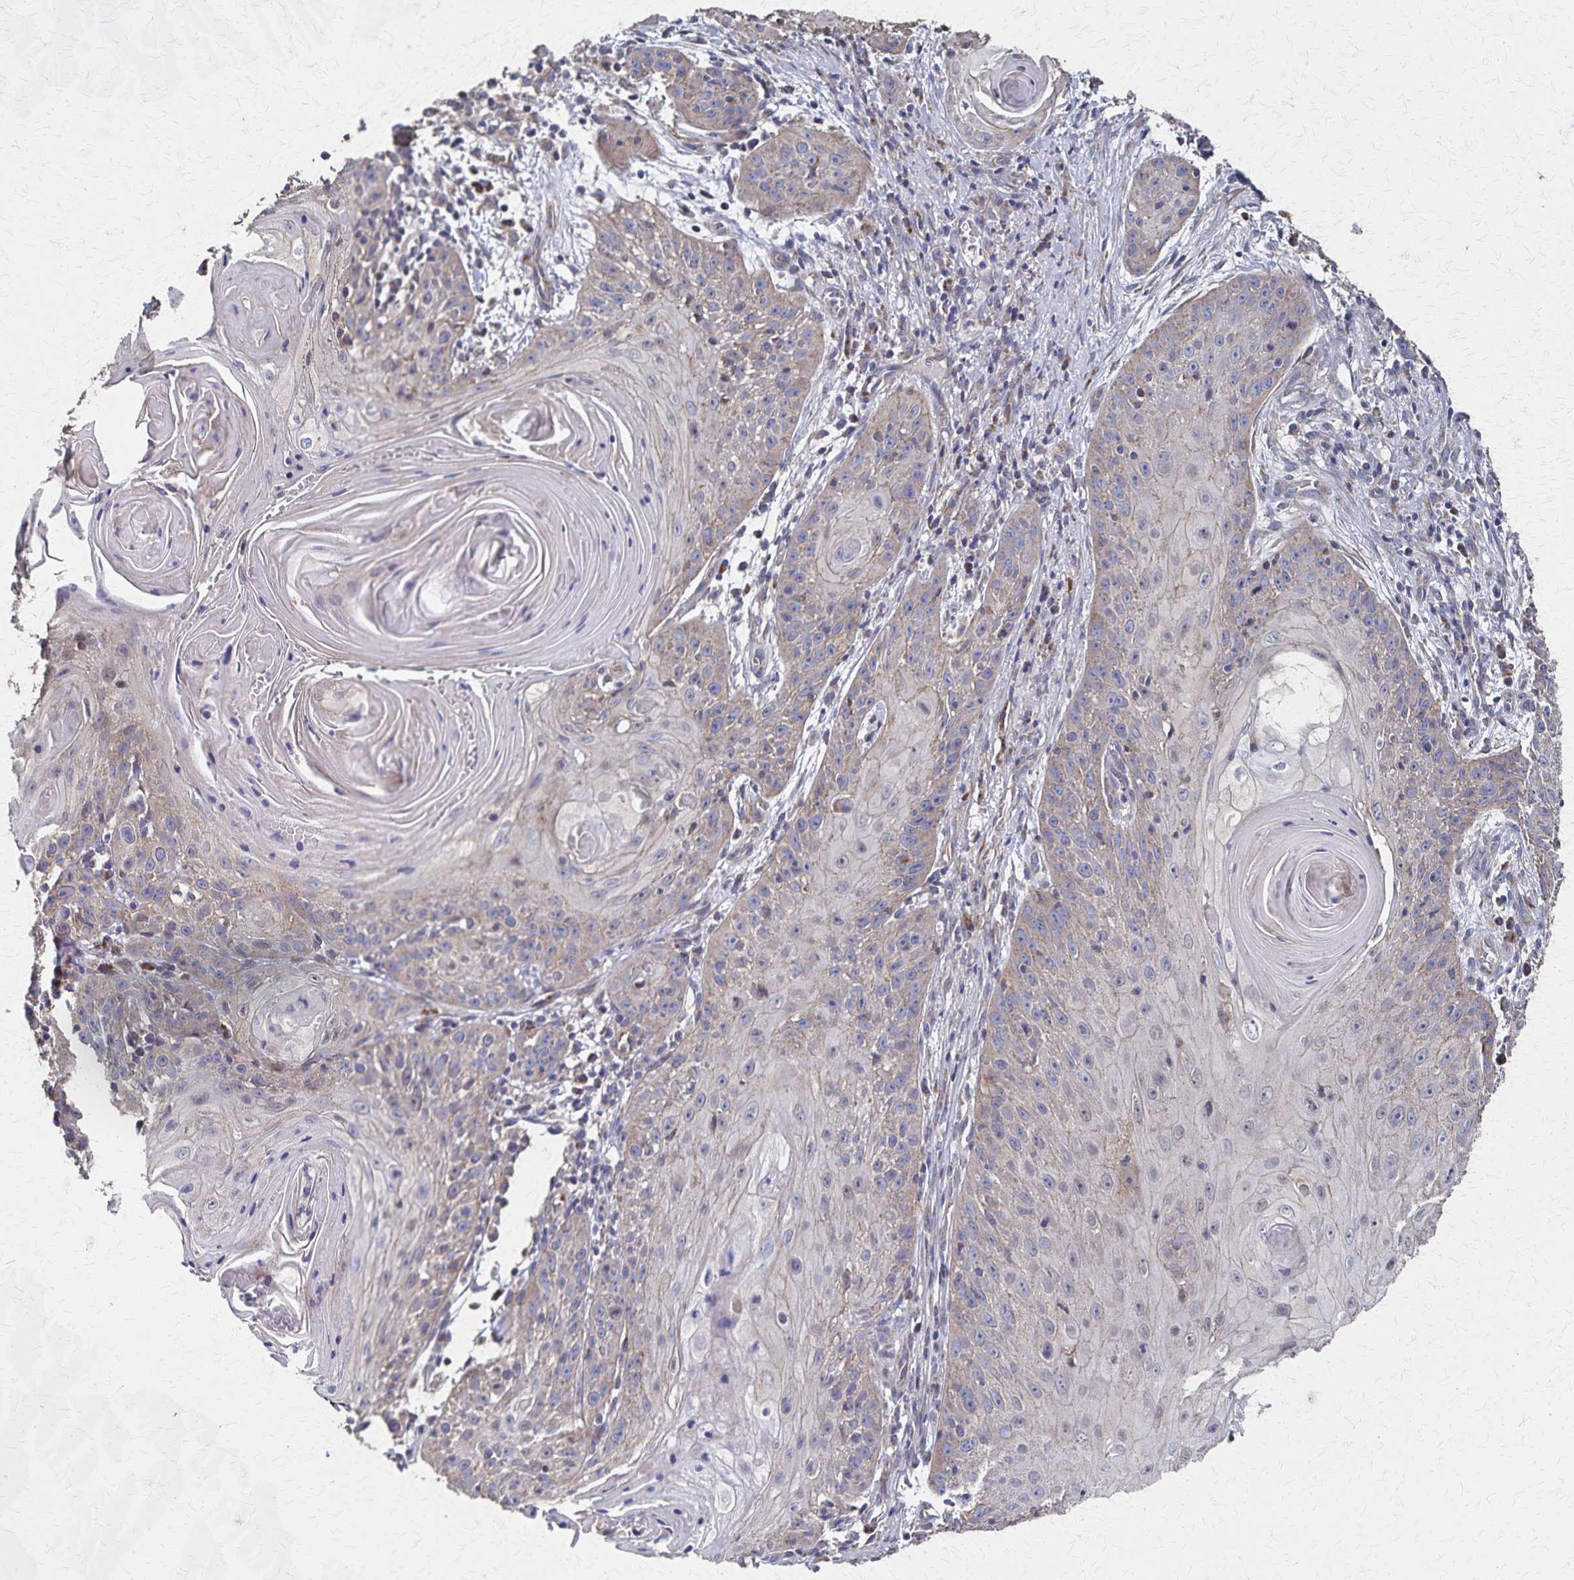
{"staining": {"intensity": "weak", "quantity": "<25%", "location": "cytoplasmic/membranous"}, "tissue": "skin cancer", "cell_type": "Tumor cells", "image_type": "cancer", "snomed": [{"axis": "morphology", "description": "Squamous cell carcinoma, NOS"}, {"axis": "topography", "description": "Skin"}, {"axis": "topography", "description": "Vulva"}], "caption": "Protein analysis of skin squamous cell carcinoma reveals no significant expression in tumor cells.", "gene": "PGAP2", "patient": {"sex": "female", "age": 76}}